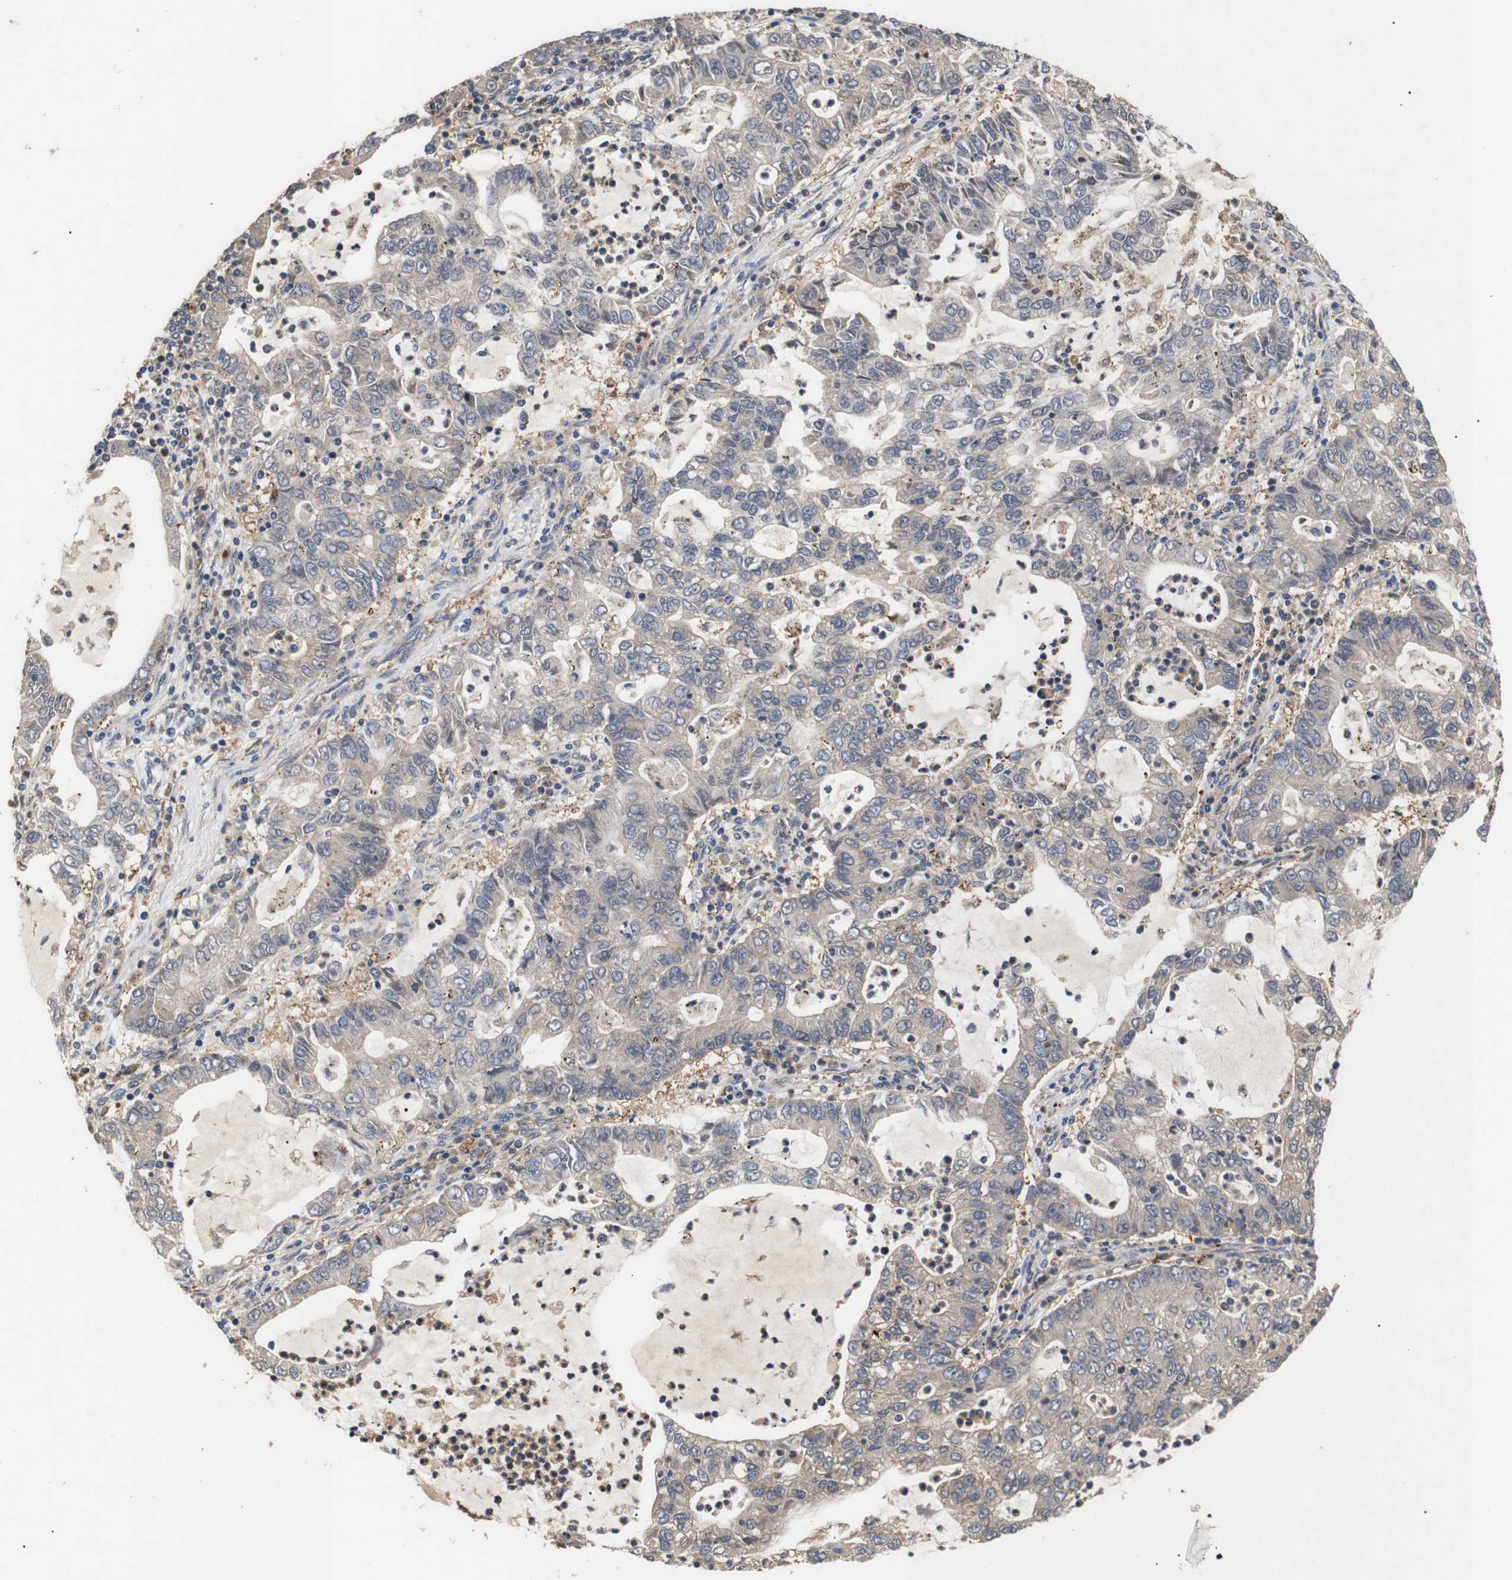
{"staining": {"intensity": "weak", "quantity": "25%-75%", "location": "cytoplasmic/membranous"}, "tissue": "lung cancer", "cell_type": "Tumor cells", "image_type": "cancer", "snomed": [{"axis": "morphology", "description": "Adenocarcinoma, NOS"}, {"axis": "topography", "description": "Lung"}], "caption": "This photomicrograph shows immunohistochemistry (IHC) staining of human lung cancer (adenocarcinoma), with low weak cytoplasmic/membranous expression in approximately 25%-75% of tumor cells.", "gene": "DDR1", "patient": {"sex": "female", "age": 51}}